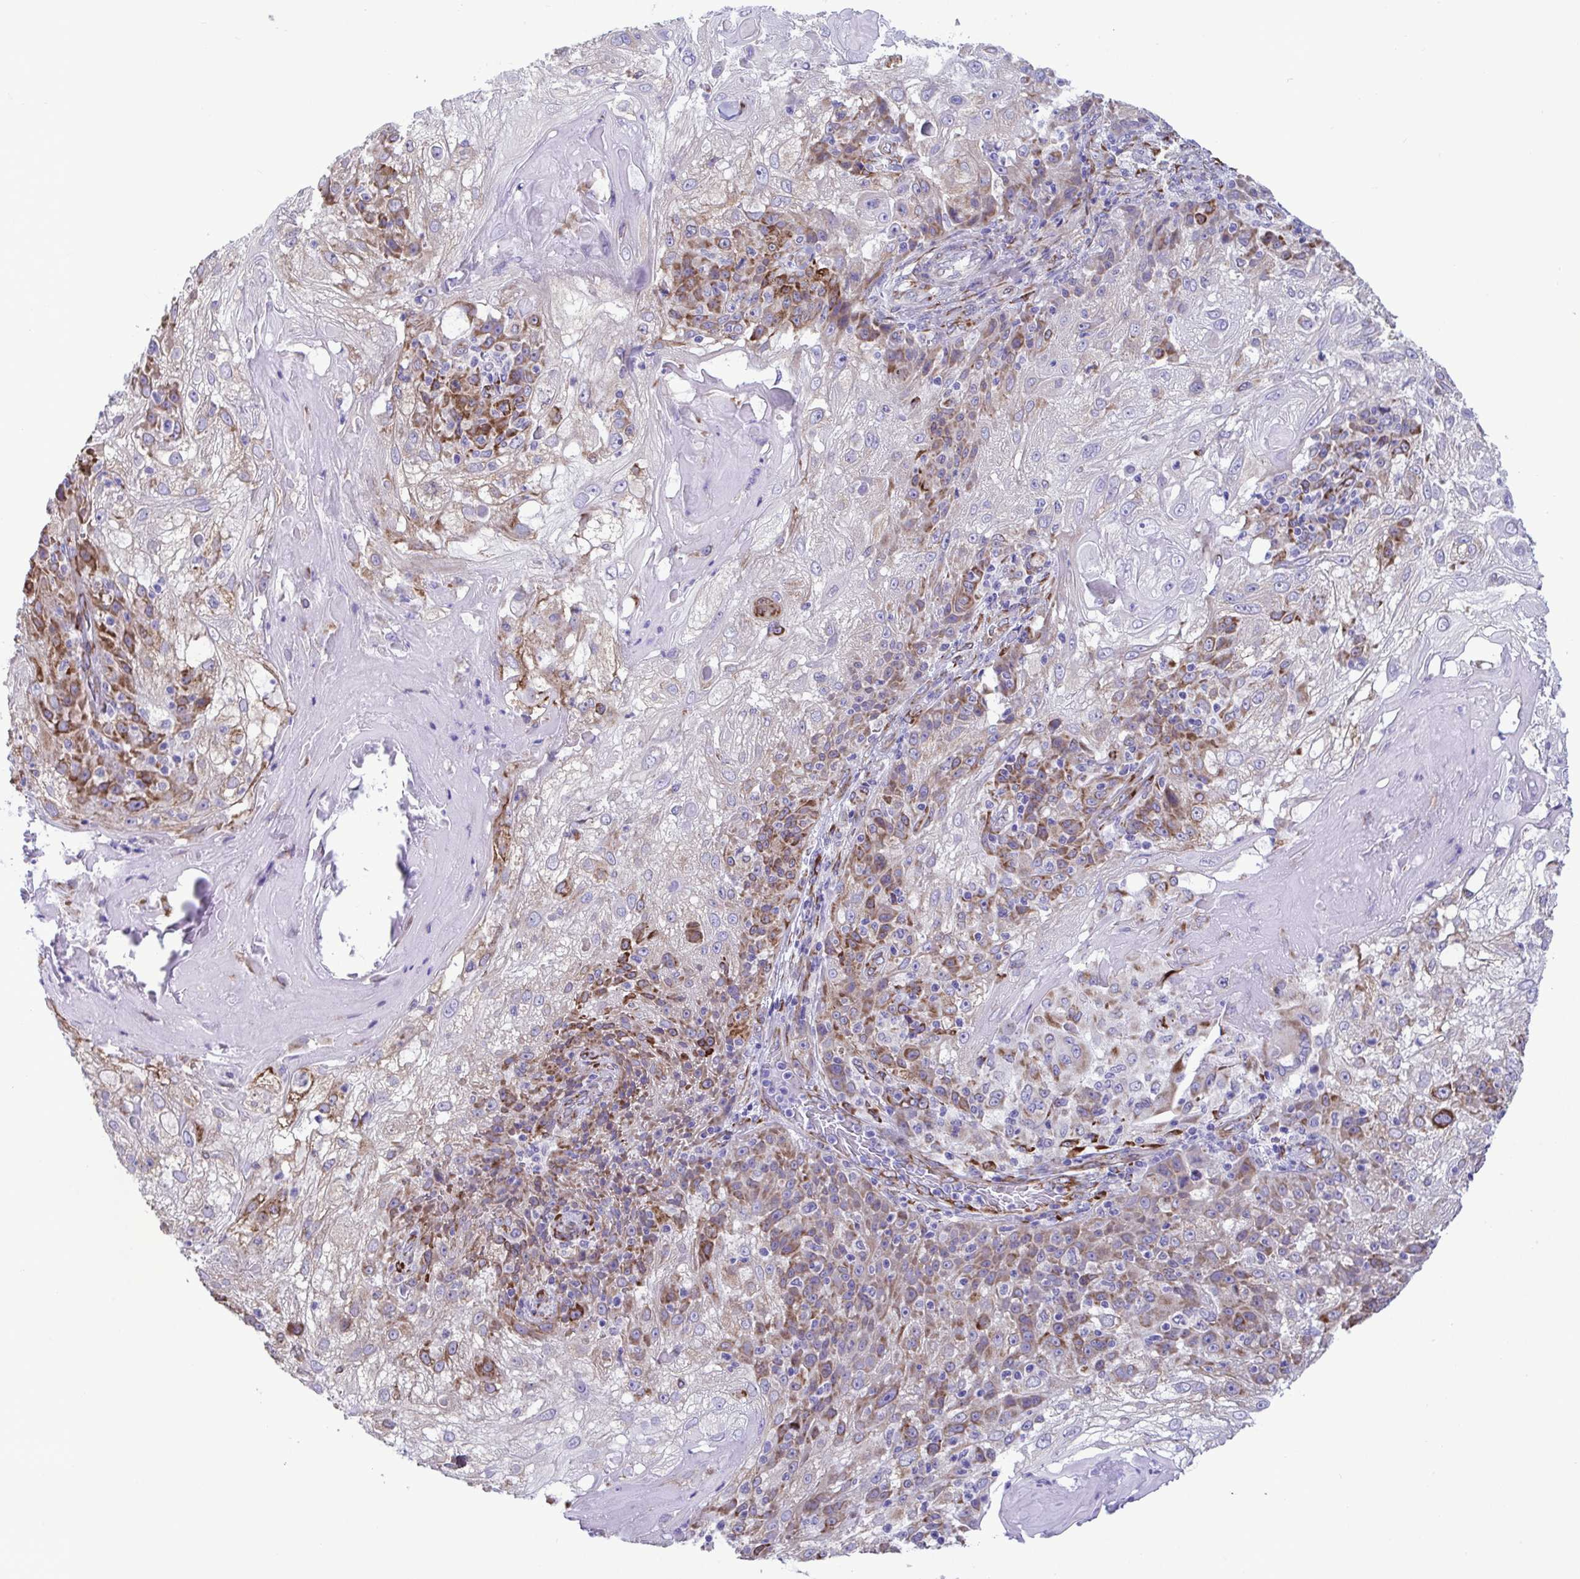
{"staining": {"intensity": "moderate", "quantity": "25%-75%", "location": "cytoplasmic/membranous"}, "tissue": "skin cancer", "cell_type": "Tumor cells", "image_type": "cancer", "snomed": [{"axis": "morphology", "description": "Normal tissue, NOS"}, {"axis": "morphology", "description": "Squamous cell carcinoma, NOS"}, {"axis": "topography", "description": "Skin"}], "caption": "Brown immunohistochemical staining in skin cancer exhibits moderate cytoplasmic/membranous staining in approximately 25%-75% of tumor cells.", "gene": "ASPH", "patient": {"sex": "female", "age": 83}}